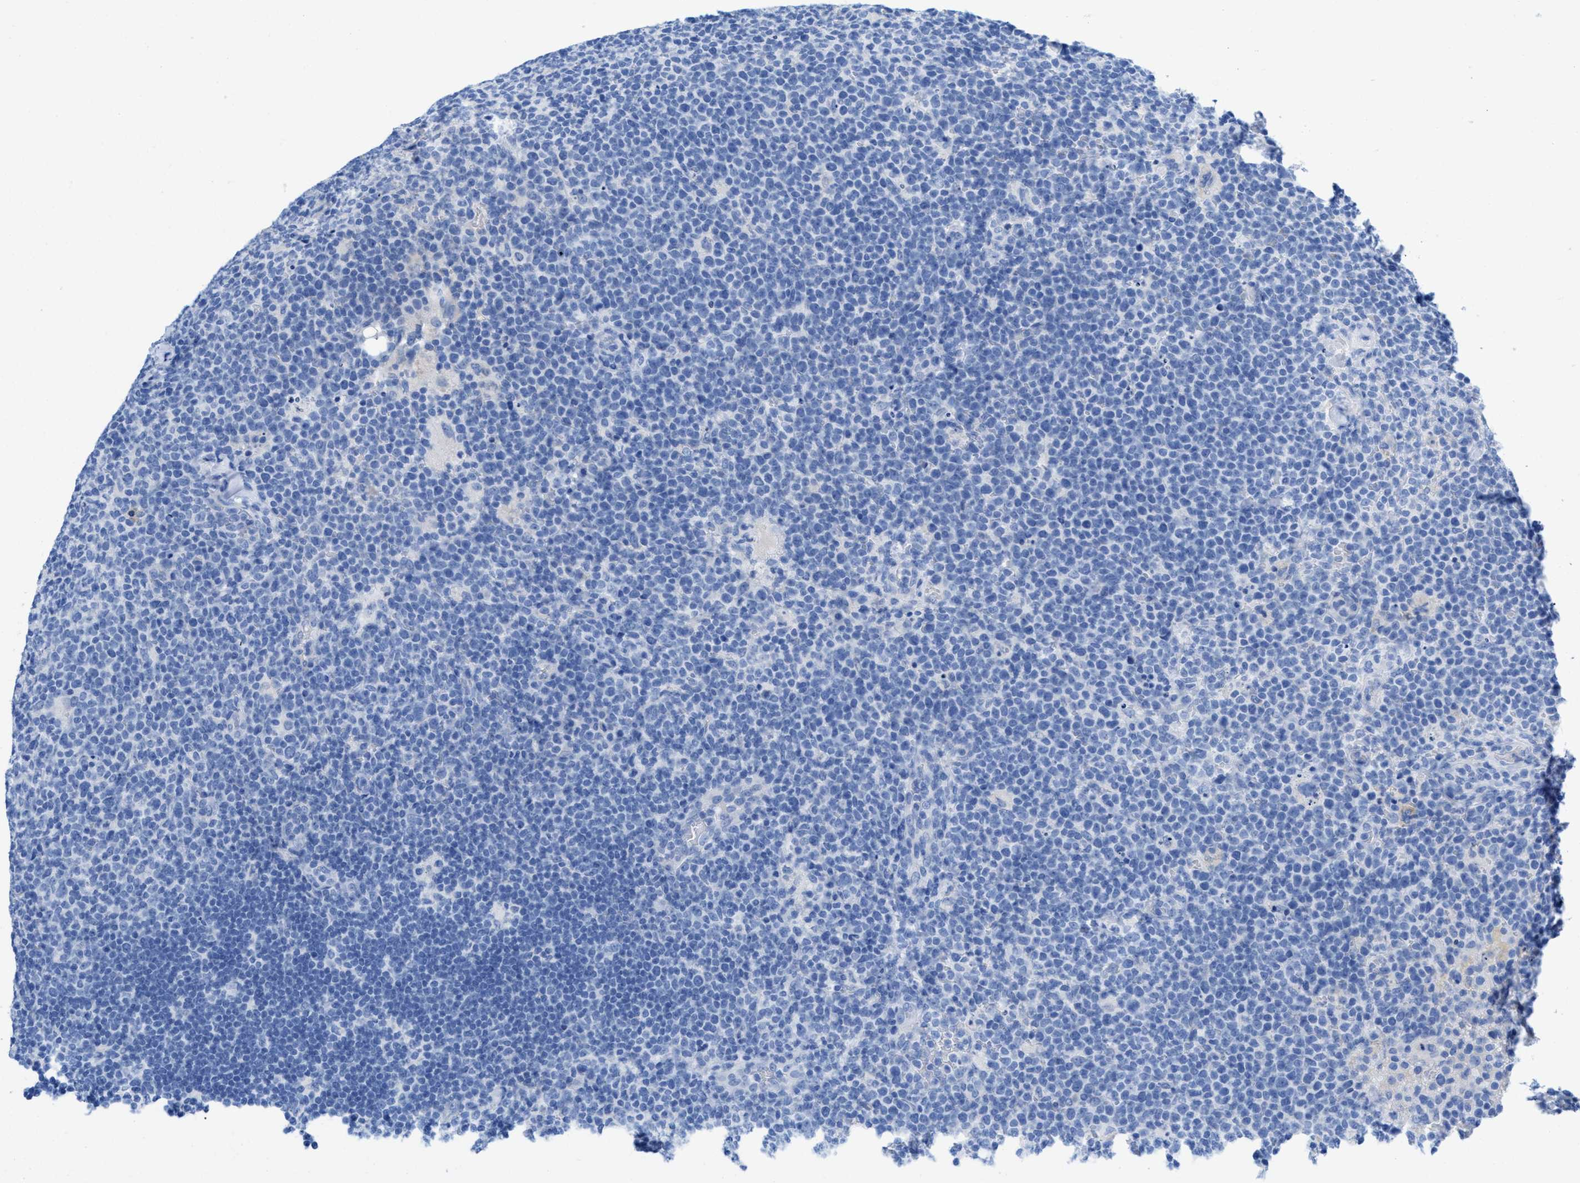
{"staining": {"intensity": "negative", "quantity": "none", "location": "none"}, "tissue": "lymphoma", "cell_type": "Tumor cells", "image_type": "cancer", "snomed": [{"axis": "morphology", "description": "Malignant lymphoma, non-Hodgkin's type, High grade"}, {"axis": "topography", "description": "Lymph node"}], "caption": "DAB (3,3'-diaminobenzidine) immunohistochemical staining of lymphoma shows no significant staining in tumor cells.", "gene": "ANKFN1", "patient": {"sex": "male", "age": 61}}